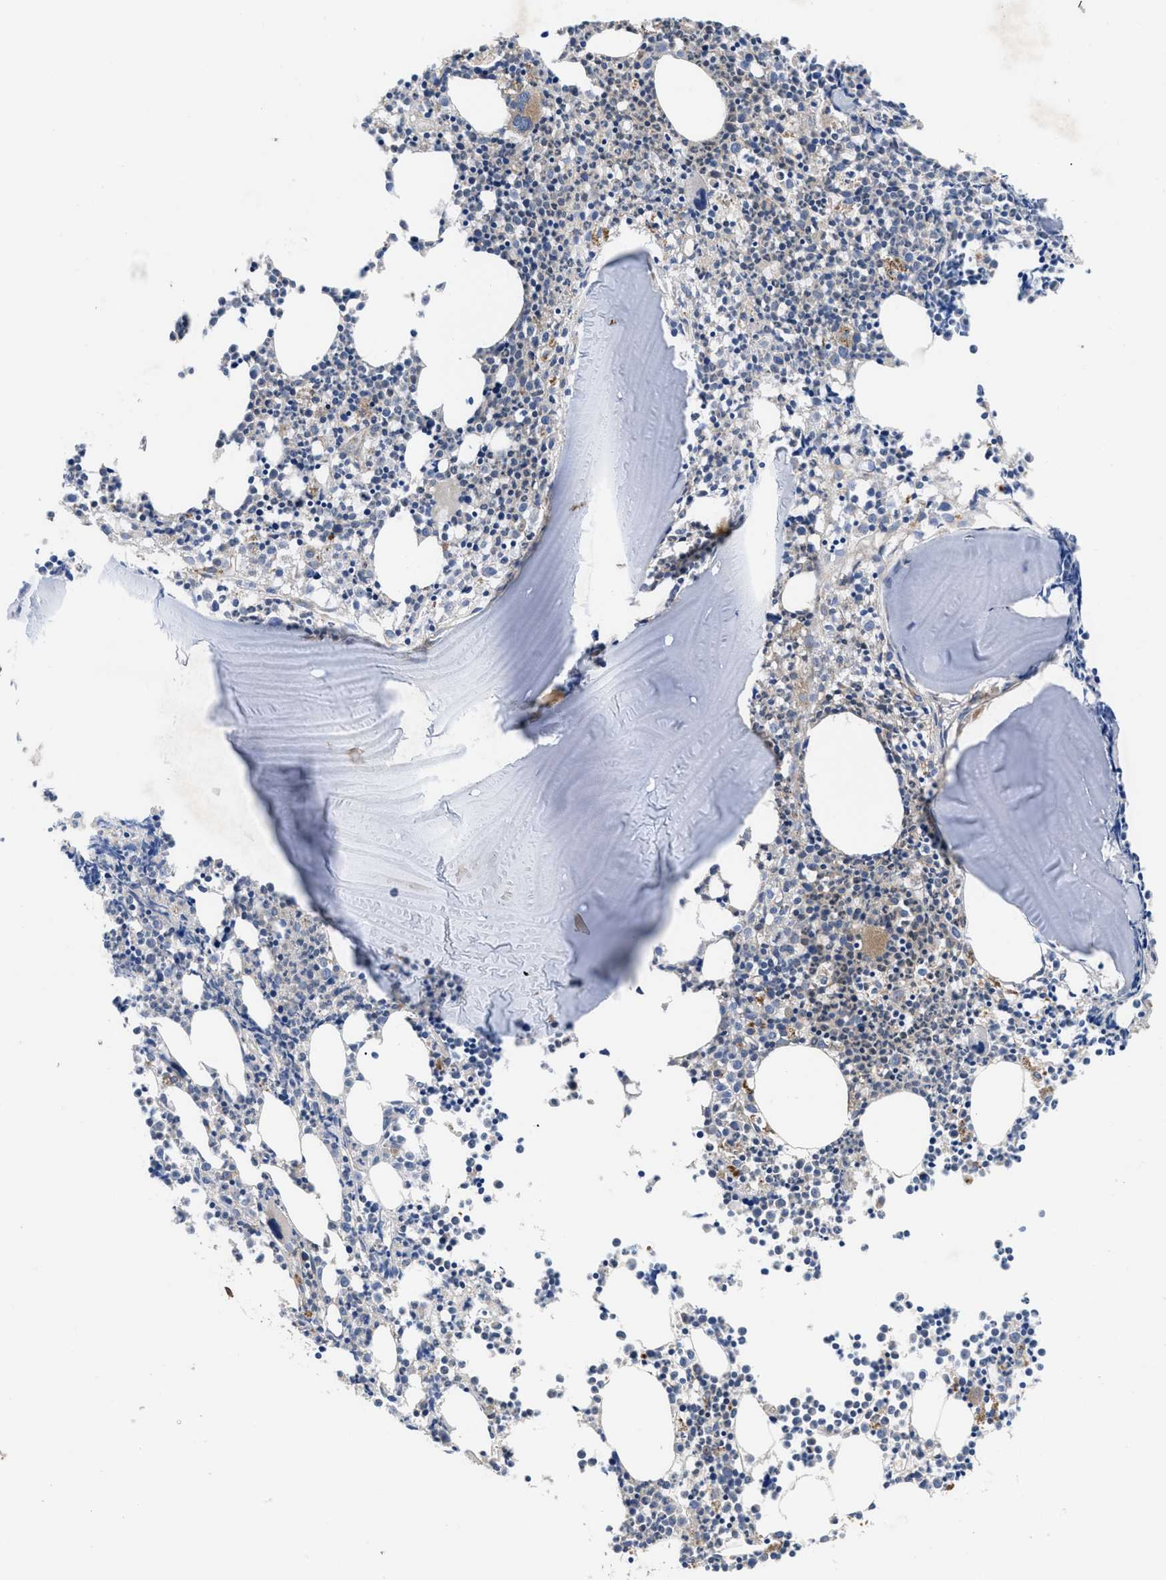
{"staining": {"intensity": "strong", "quantity": "<25%", "location": "cytoplasmic/membranous"}, "tissue": "bone marrow", "cell_type": "Hematopoietic cells", "image_type": "normal", "snomed": [{"axis": "morphology", "description": "Normal tissue, NOS"}, {"axis": "morphology", "description": "Inflammation, NOS"}, {"axis": "topography", "description": "Bone marrow"}], "caption": "Immunohistochemistry photomicrograph of normal bone marrow stained for a protein (brown), which shows medium levels of strong cytoplasmic/membranous positivity in about <25% of hematopoietic cells.", "gene": "YBEY", "patient": {"sex": "female", "age": 53}}